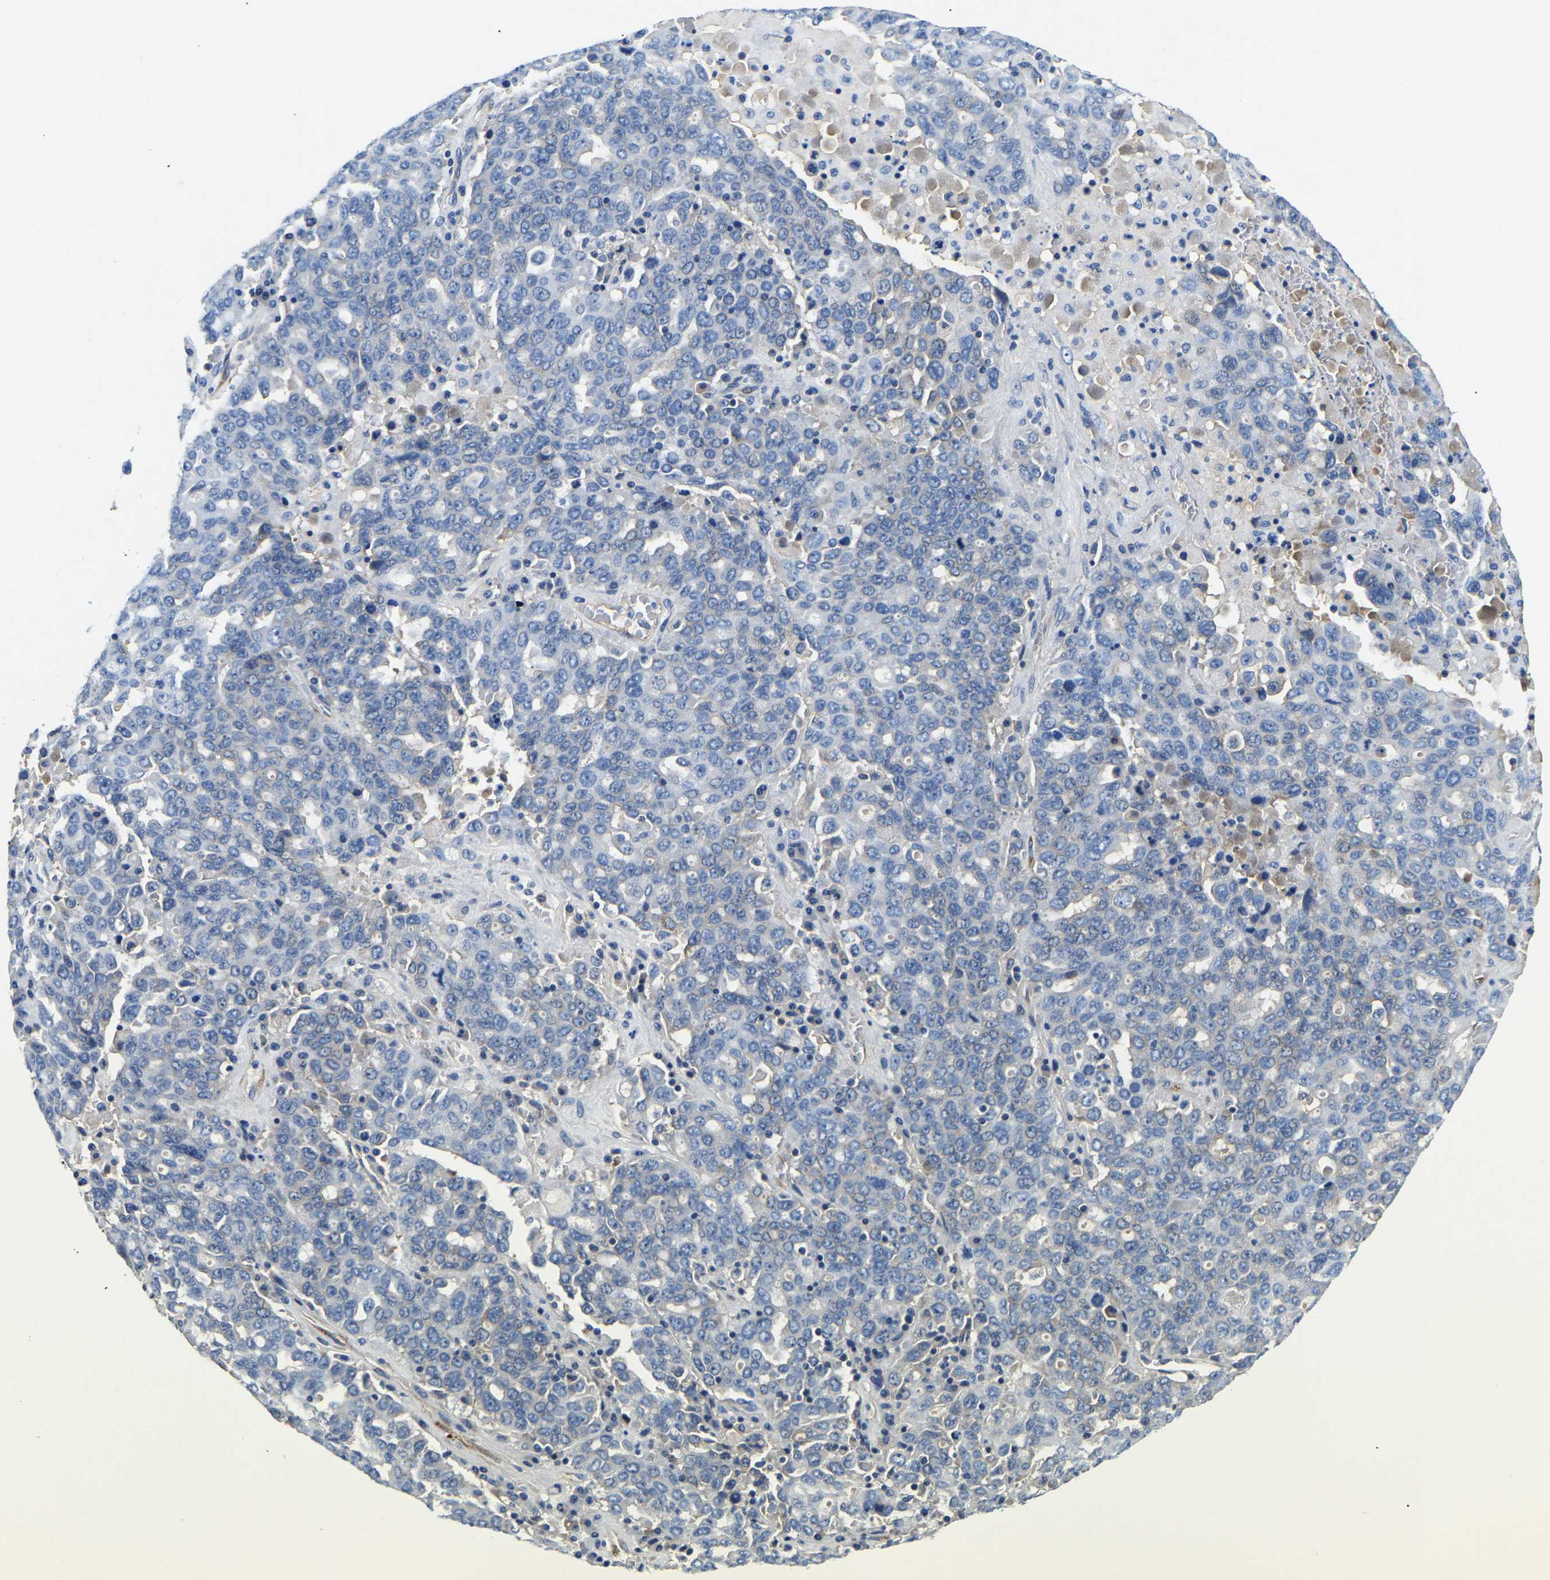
{"staining": {"intensity": "negative", "quantity": "none", "location": "none"}, "tissue": "ovarian cancer", "cell_type": "Tumor cells", "image_type": "cancer", "snomed": [{"axis": "morphology", "description": "Carcinoma, endometroid"}, {"axis": "topography", "description": "Ovary"}], "caption": "The image demonstrates no significant staining in tumor cells of endometroid carcinoma (ovarian).", "gene": "DUSP8", "patient": {"sex": "female", "age": 62}}